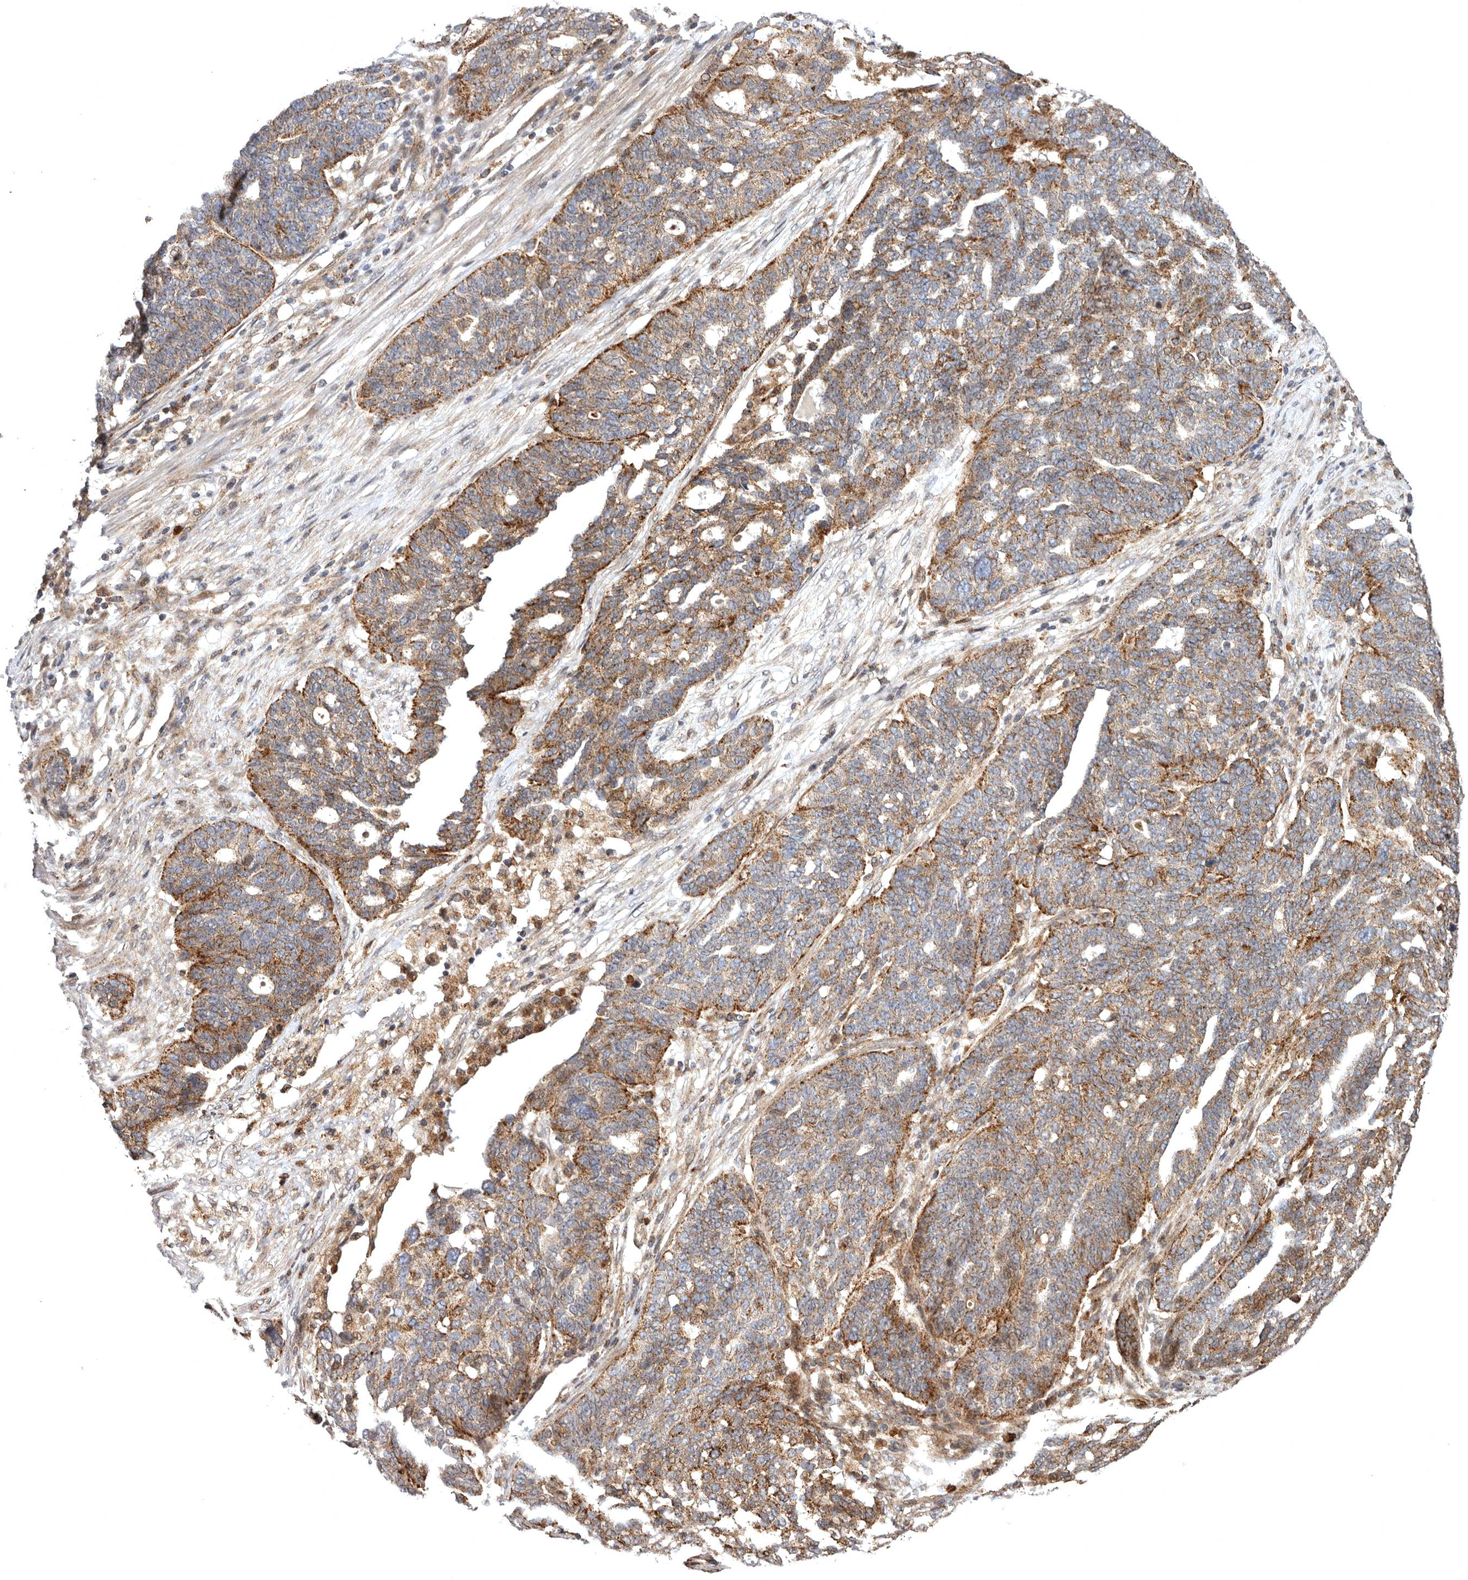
{"staining": {"intensity": "moderate", "quantity": ">75%", "location": "cytoplasmic/membranous"}, "tissue": "ovarian cancer", "cell_type": "Tumor cells", "image_type": "cancer", "snomed": [{"axis": "morphology", "description": "Cystadenocarcinoma, serous, NOS"}, {"axis": "topography", "description": "Ovary"}], "caption": "IHC photomicrograph of neoplastic tissue: human ovarian cancer (serous cystadenocarcinoma) stained using immunohistochemistry displays medium levels of moderate protein expression localized specifically in the cytoplasmic/membranous of tumor cells, appearing as a cytoplasmic/membranous brown color.", "gene": "FGFR4", "patient": {"sex": "female", "age": 59}}